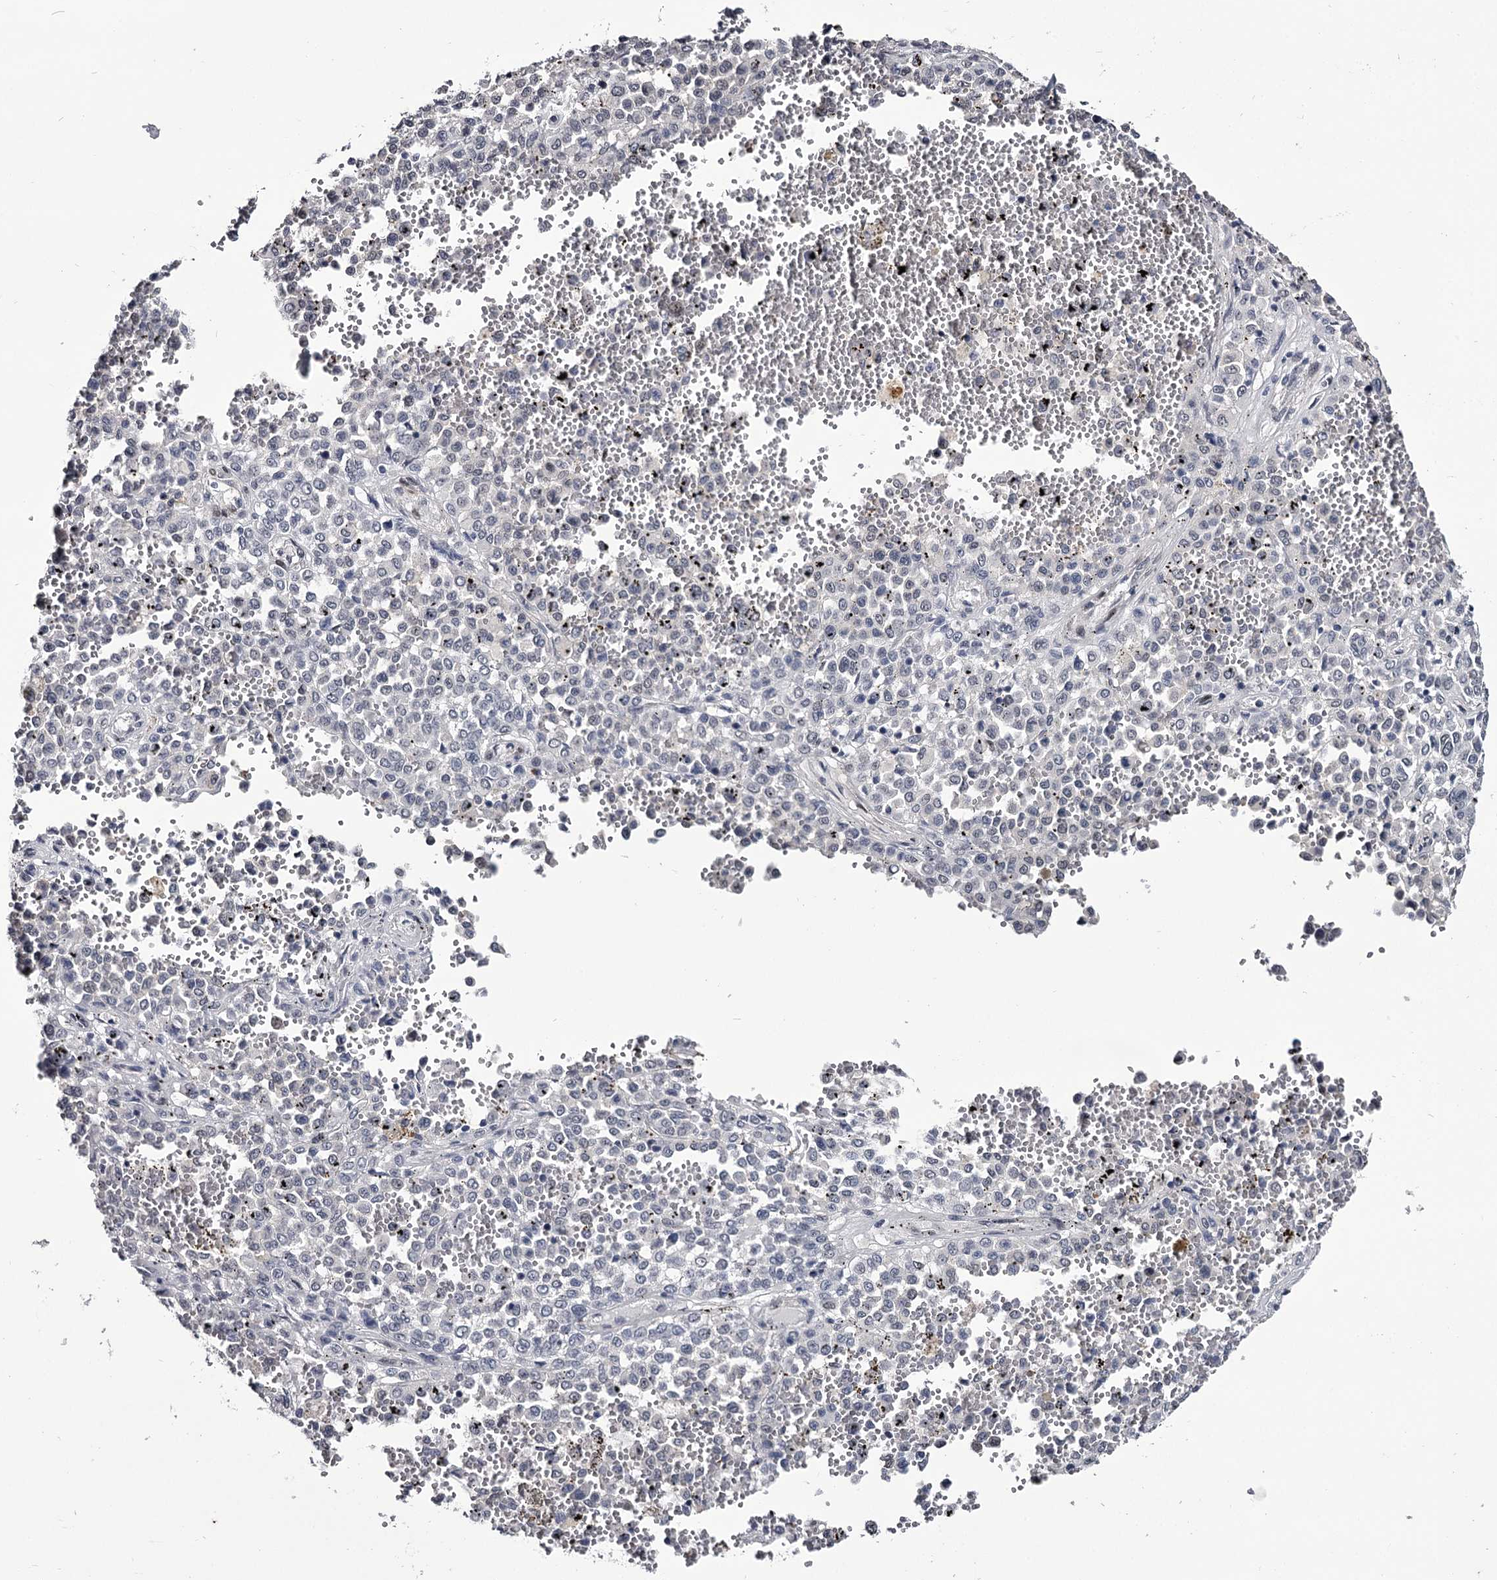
{"staining": {"intensity": "negative", "quantity": "none", "location": "none"}, "tissue": "melanoma", "cell_type": "Tumor cells", "image_type": "cancer", "snomed": [{"axis": "morphology", "description": "Malignant melanoma, Metastatic site"}, {"axis": "topography", "description": "Pancreas"}], "caption": "A photomicrograph of human malignant melanoma (metastatic site) is negative for staining in tumor cells.", "gene": "OVOL2", "patient": {"sex": "female", "age": 30}}